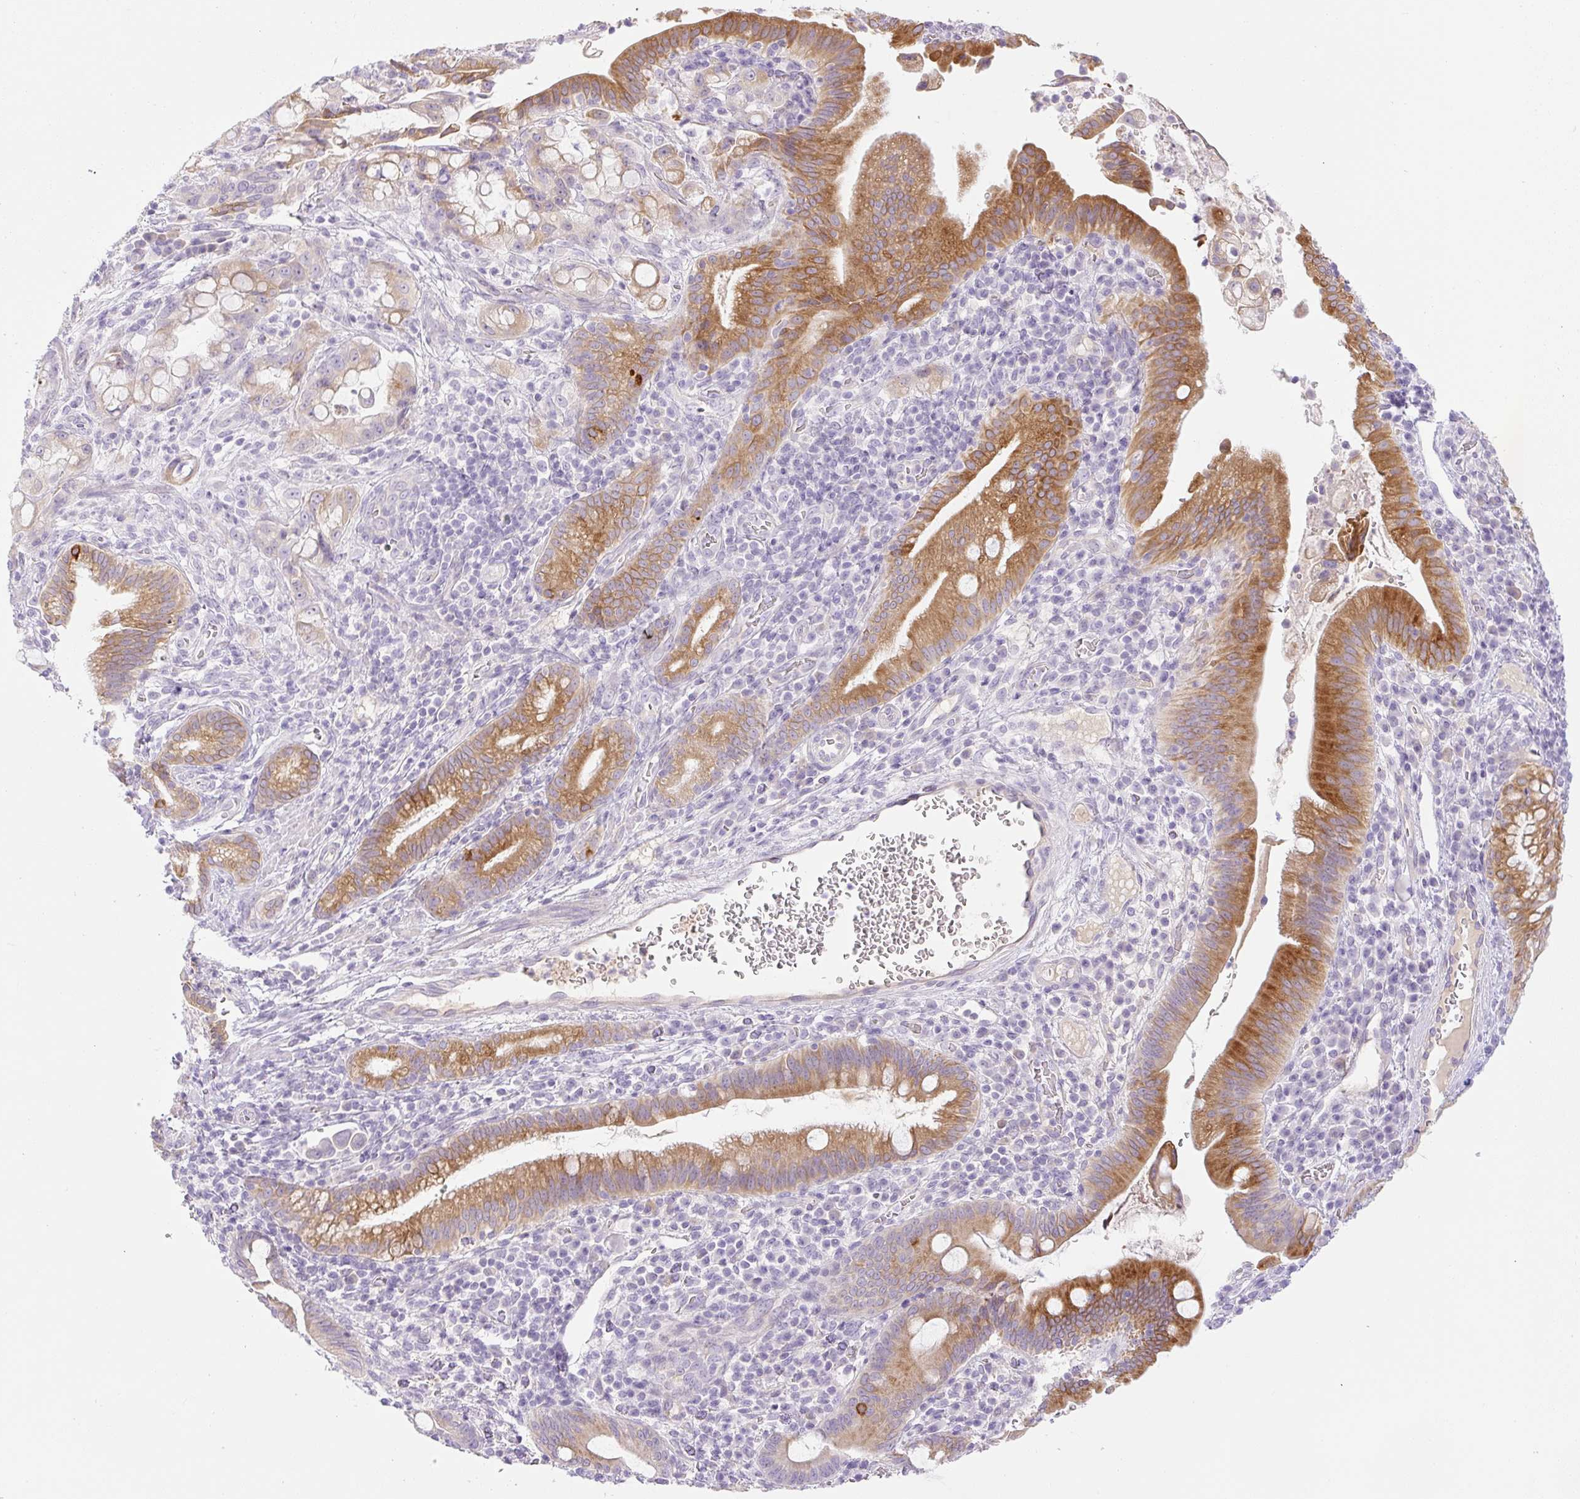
{"staining": {"intensity": "moderate", "quantity": "25%-75%", "location": "cytoplasmic/membranous"}, "tissue": "pancreatic cancer", "cell_type": "Tumor cells", "image_type": "cancer", "snomed": [{"axis": "morphology", "description": "Adenocarcinoma, NOS"}, {"axis": "topography", "description": "Pancreas"}], "caption": "Immunohistochemistry (IHC) micrograph of neoplastic tissue: human pancreatic cancer stained using immunohistochemistry (IHC) demonstrates medium levels of moderate protein expression localized specifically in the cytoplasmic/membranous of tumor cells, appearing as a cytoplasmic/membranous brown color.", "gene": "MIA2", "patient": {"sex": "male", "age": 68}}